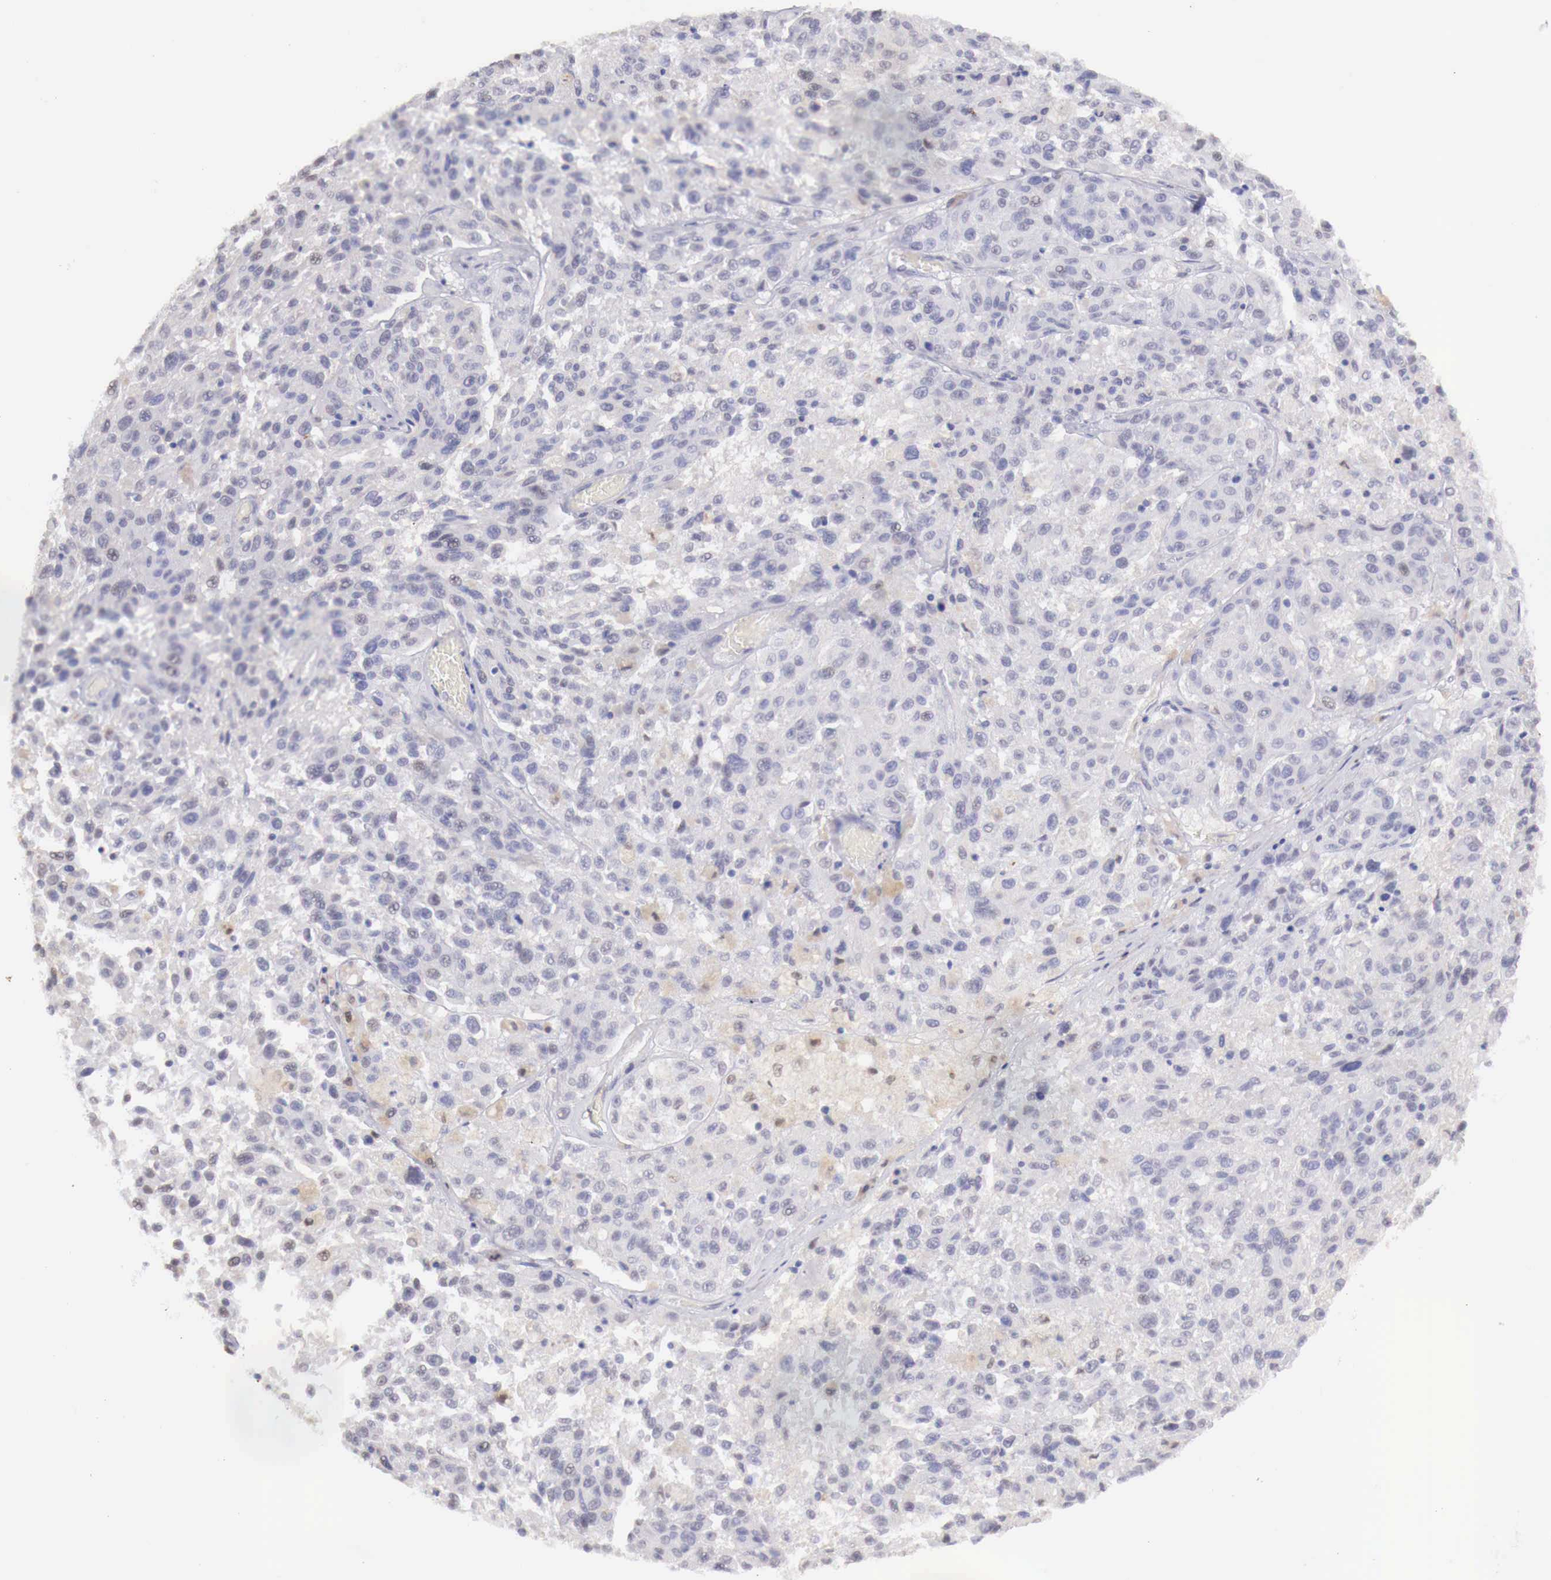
{"staining": {"intensity": "negative", "quantity": "none", "location": "none"}, "tissue": "melanoma", "cell_type": "Tumor cells", "image_type": "cancer", "snomed": [{"axis": "morphology", "description": "Malignant melanoma, NOS"}, {"axis": "topography", "description": "Skin"}], "caption": "High magnification brightfield microscopy of melanoma stained with DAB (3,3'-diaminobenzidine) (brown) and counterstained with hematoxylin (blue): tumor cells show no significant staining.", "gene": "UBA1", "patient": {"sex": "female", "age": 77}}